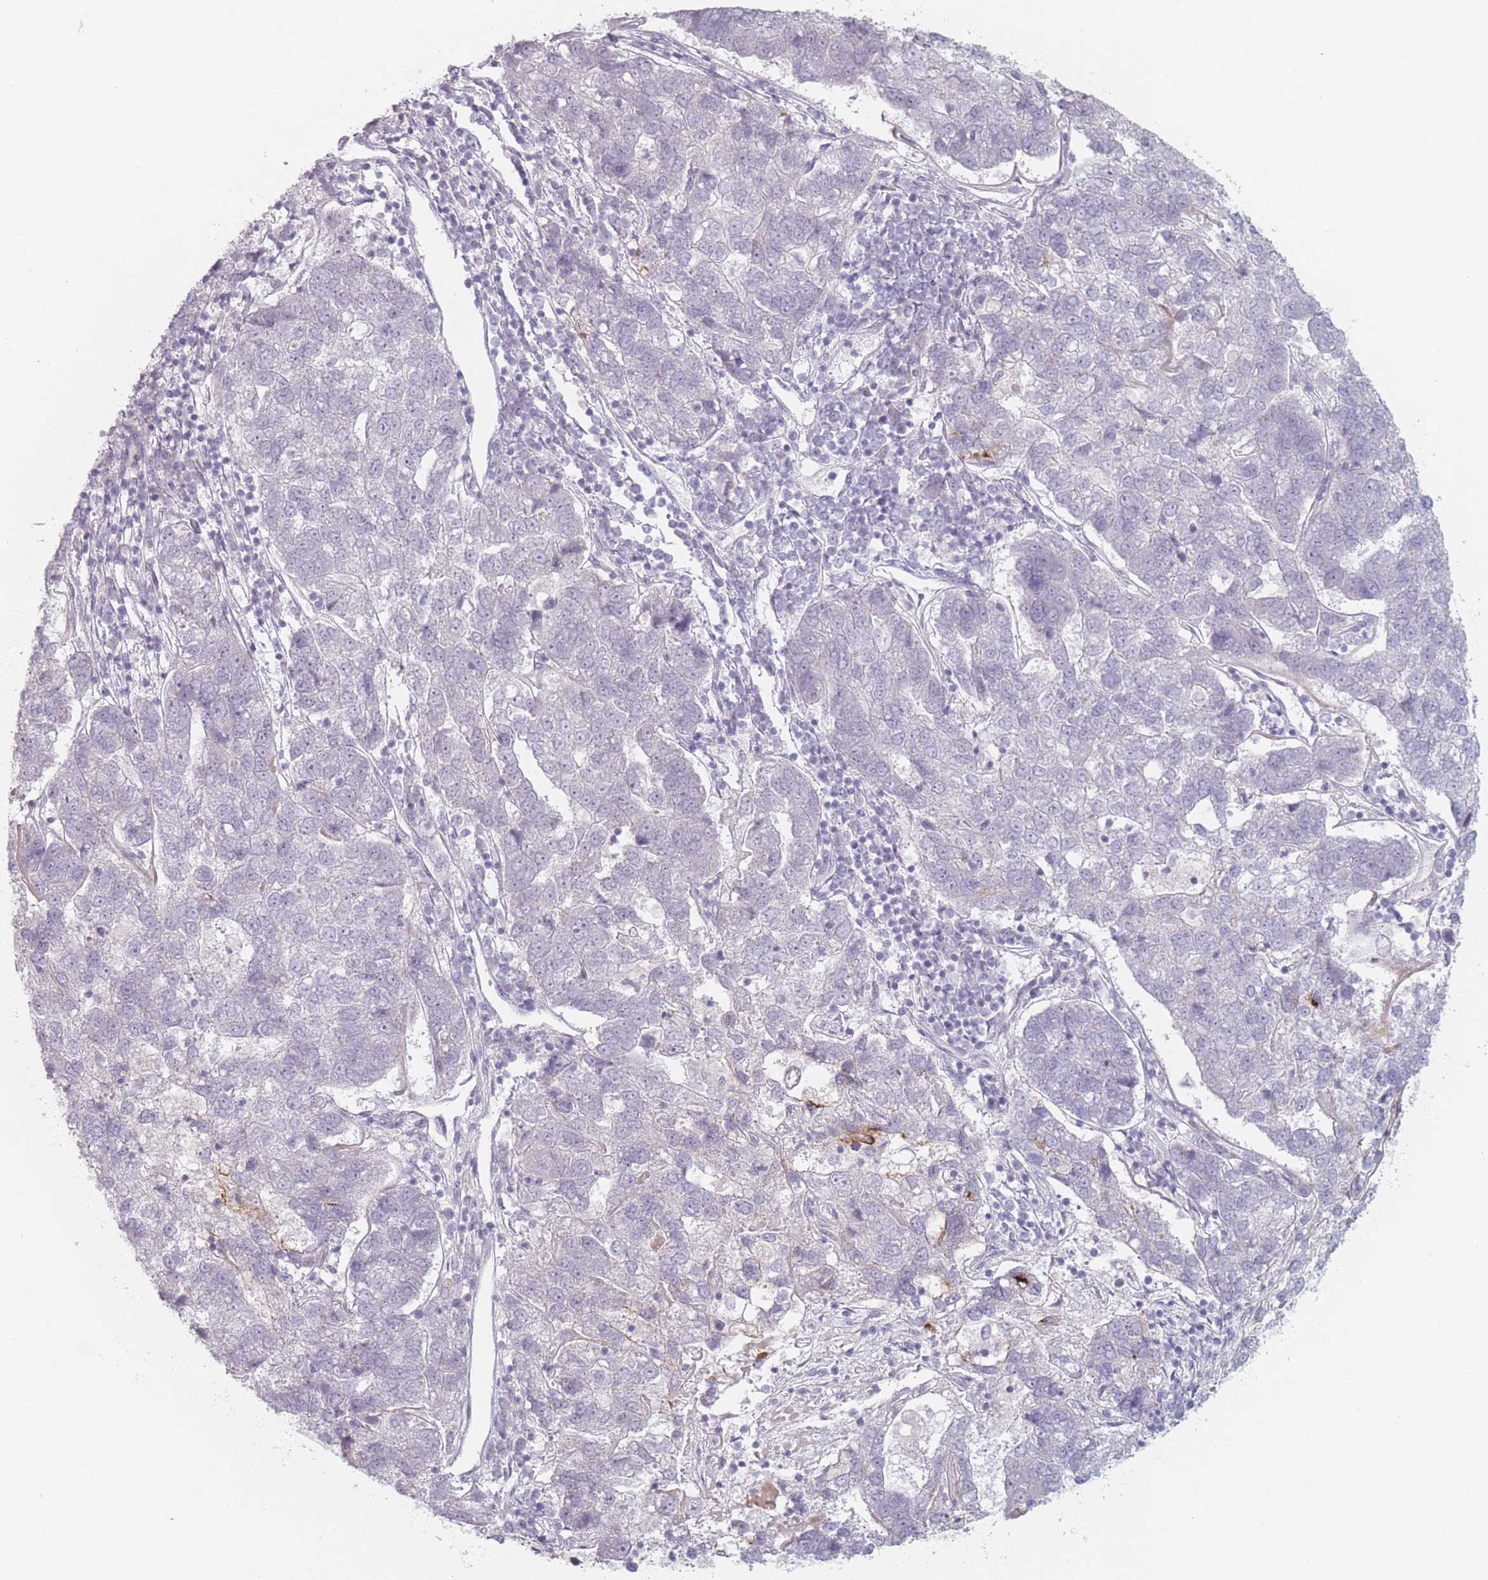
{"staining": {"intensity": "negative", "quantity": "none", "location": "none"}, "tissue": "pancreatic cancer", "cell_type": "Tumor cells", "image_type": "cancer", "snomed": [{"axis": "morphology", "description": "Adenocarcinoma, NOS"}, {"axis": "topography", "description": "Pancreas"}], "caption": "Immunohistochemical staining of human pancreatic adenocarcinoma demonstrates no significant positivity in tumor cells.", "gene": "RASL10B", "patient": {"sex": "female", "age": 61}}